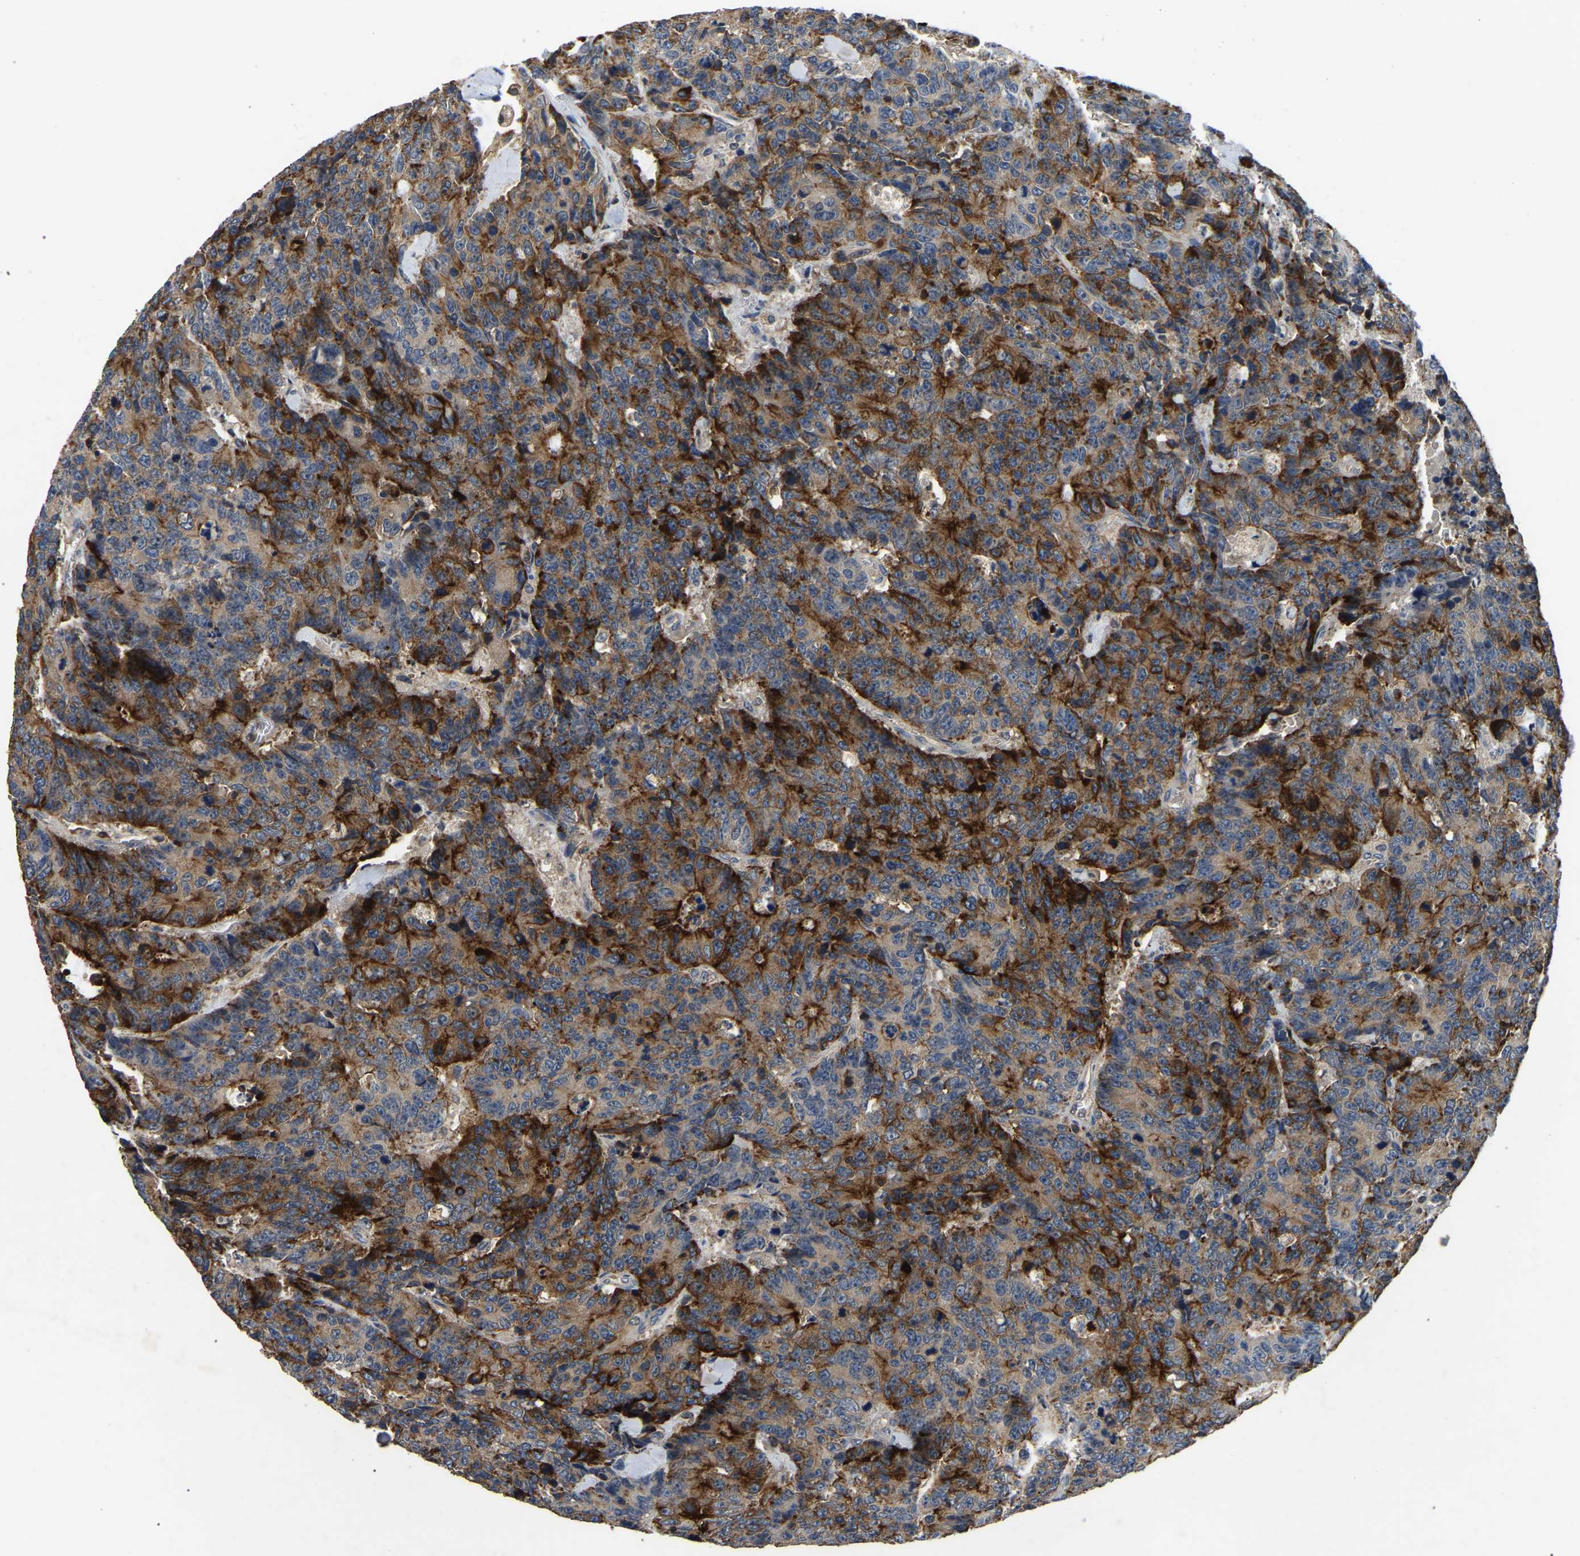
{"staining": {"intensity": "strong", "quantity": "25%-75%", "location": "cytoplasmic/membranous"}, "tissue": "colorectal cancer", "cell_type": "Tumor cells", "image_type": "cancer", "snomed": [{"axis": "morphology", "description": "Adenocarcinoma, NOS"}, {"axis": "topography", "description": "Colon"}], "caption": "This micrograph displays immunohistochemistry (IHC) staining of human colorectal cancer (adenocarcinoma), with high strong cytoplasmic/membranous expression in approximately 25%-75% of tumor cells.", "gene": "SMPD2", "patient": {"sex": "female", "age": 86}}